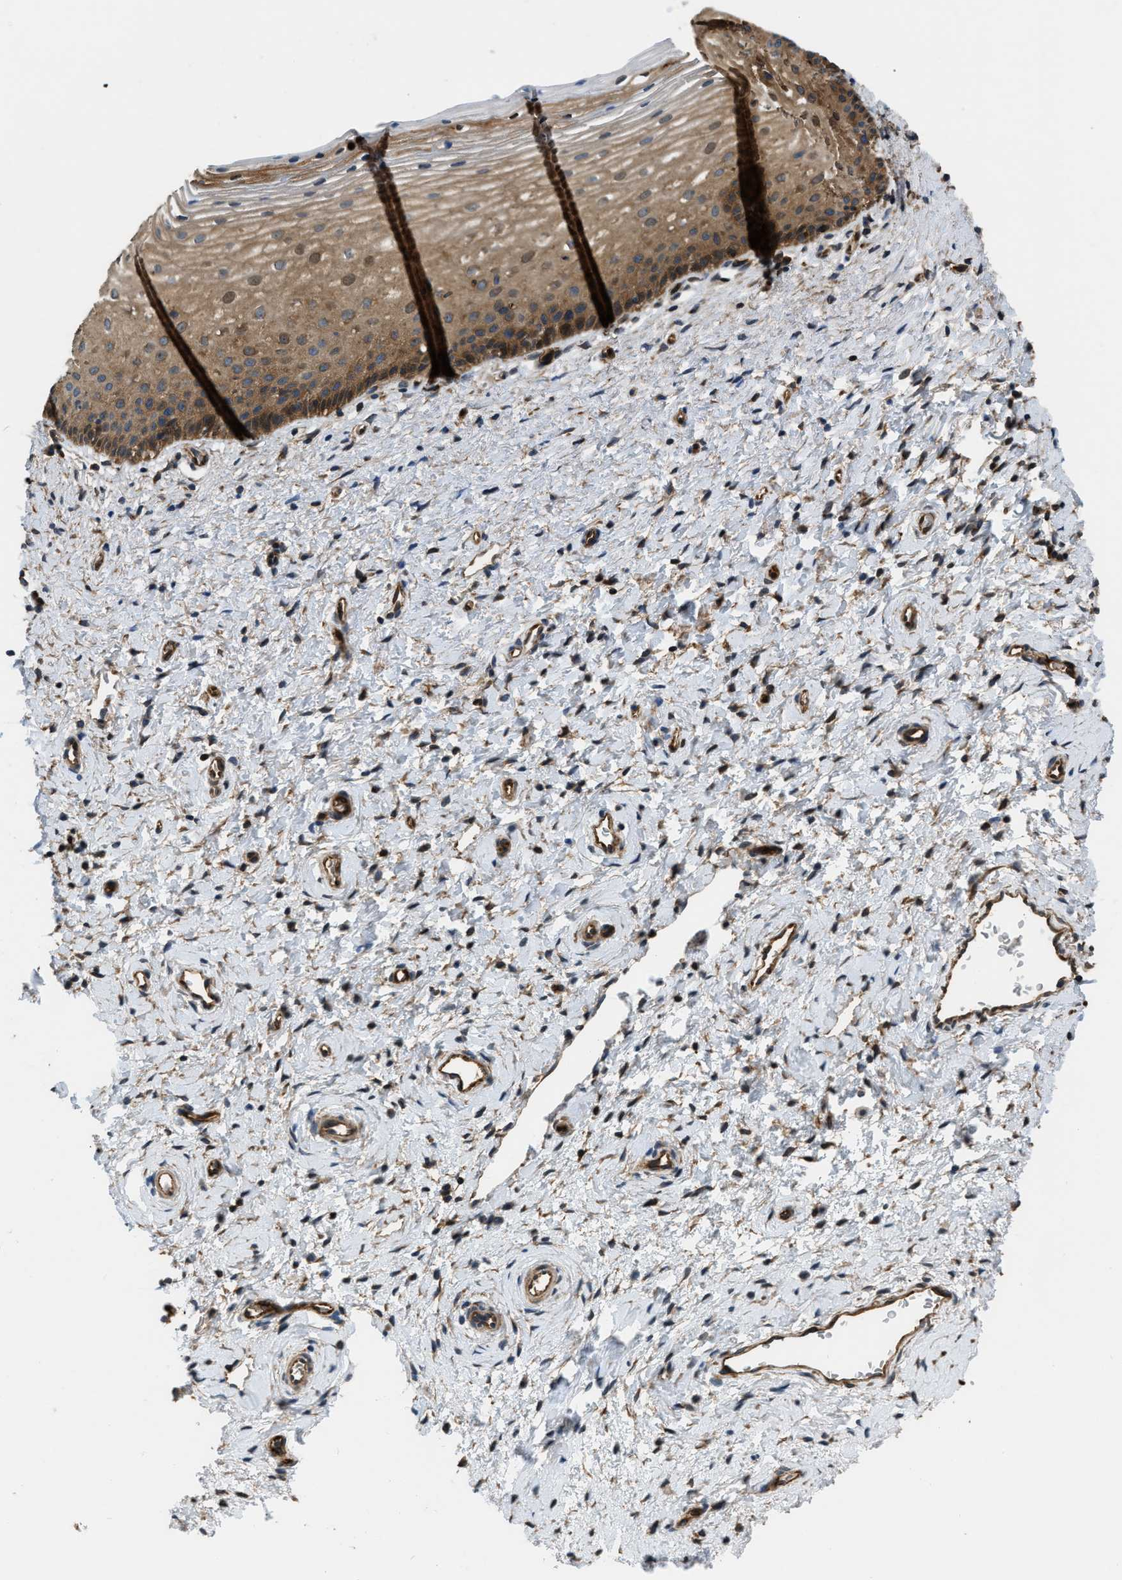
{"staining": {"intensity": "moderate", "quantity": ">75%", "location": "cytoplasmic/membranous"}, "tissue": "cervix", "cell_type": "Glandular cells", "image_type": "normal", "snomed": [{"axis": "morphology", "description": "Normal tissue, NOS"}, {"axis": "topography", "description": "Cervix"}], "caption": "This photomicrograph displays benign cervix stained with IHC to label a protein in brown. The cytoplasmic/membranous of glandular cells show moderate positivity for the protein. Nuclei are counter-stained blue.", "gene": "PFKP", "patient": {"sex": "female", "age": 72}}